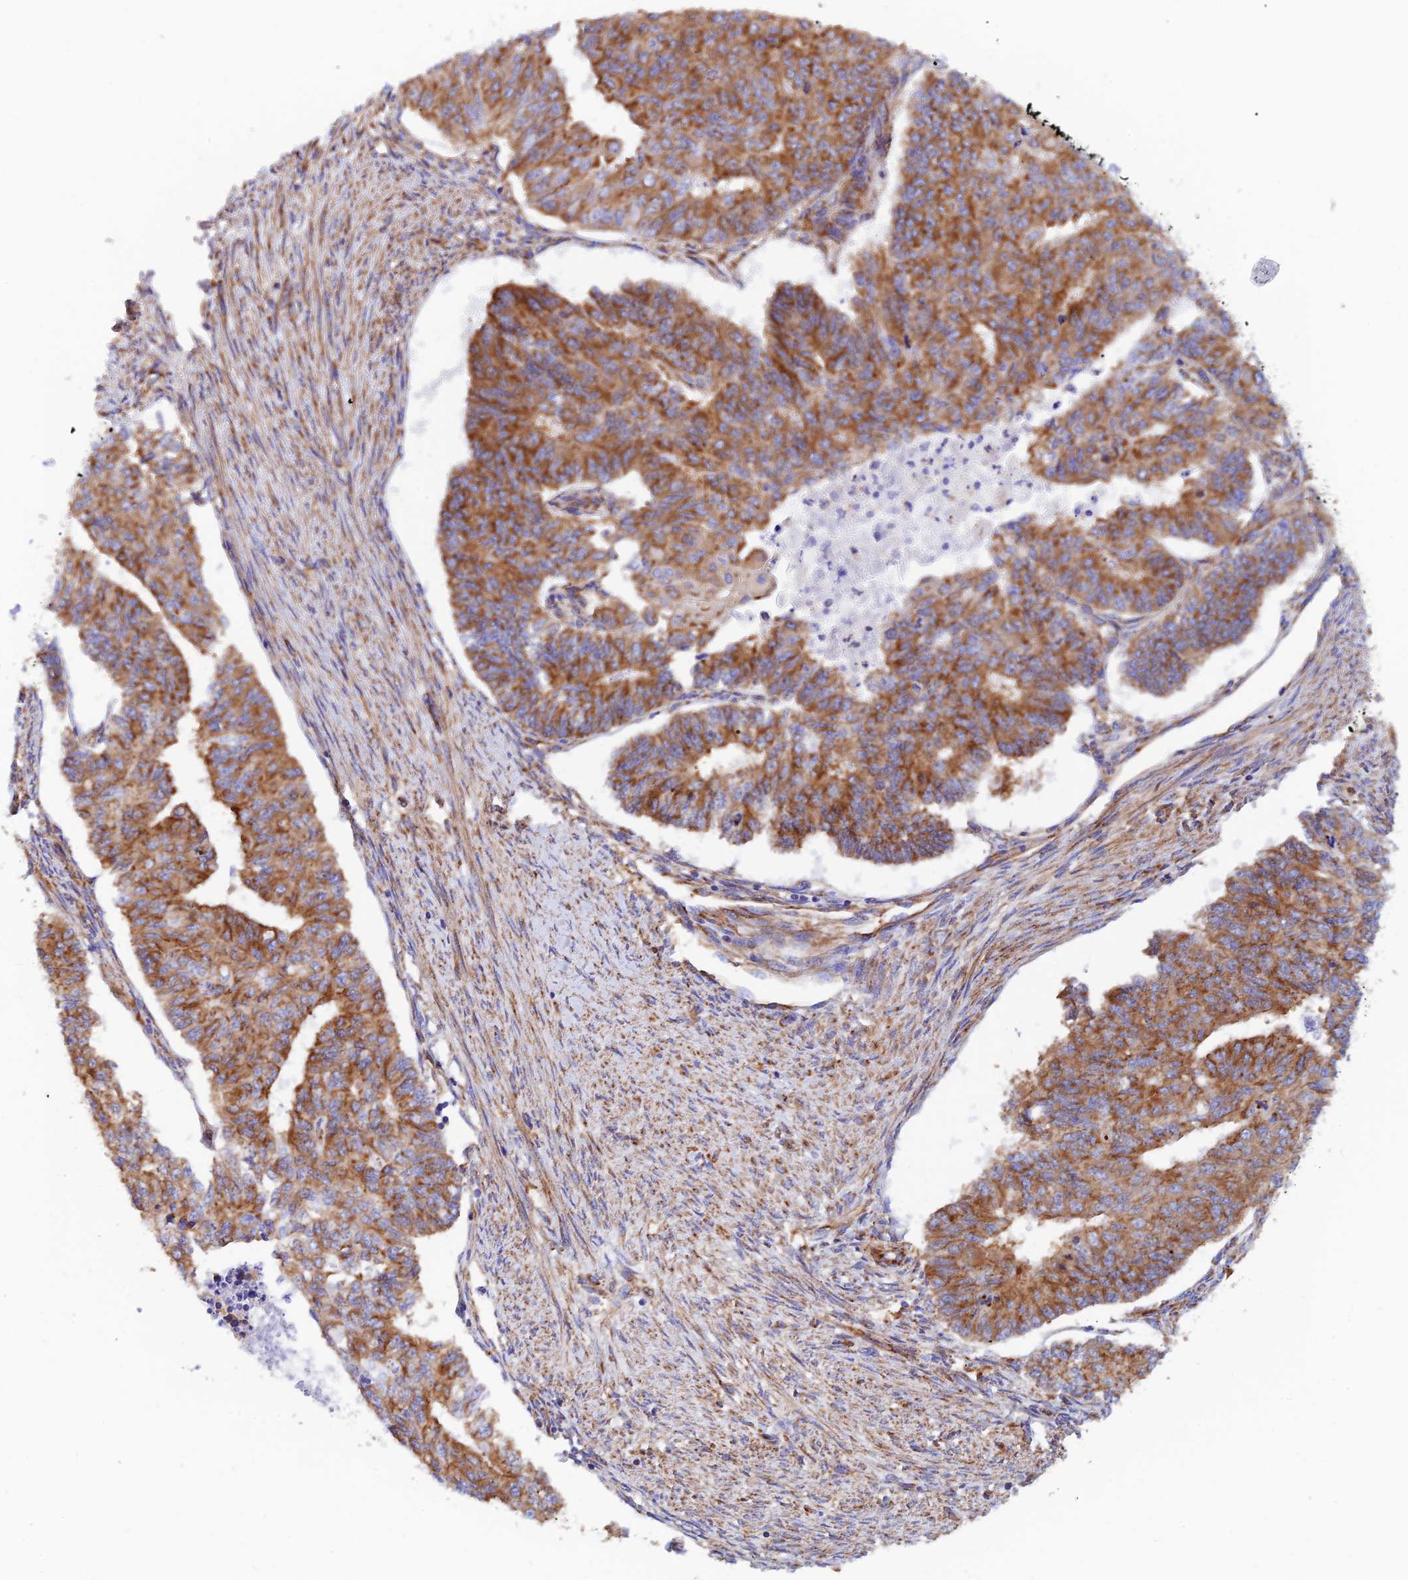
{"staining": {"intensity": "strong", "quantity": ">75%", "location": "cytoplasmic/membranous"}, "tissue": "endometrial cancer", "cell_type": "Tumor cells", "image_type": "cancer", "snomed": [{"axis": "morphology", "description": "Adenocarcinoma, NOS"}, {"axis": "topography", "description": "Endometrium"}], "caption": "Brown immunohistochemical staining in human endometrial cancer exhibits strong cytoplasmic/membranous positivity in approximately >75% of tumor cells.", "gene": "DCTN2", "patient": {"sex": "female", "age": 32}}